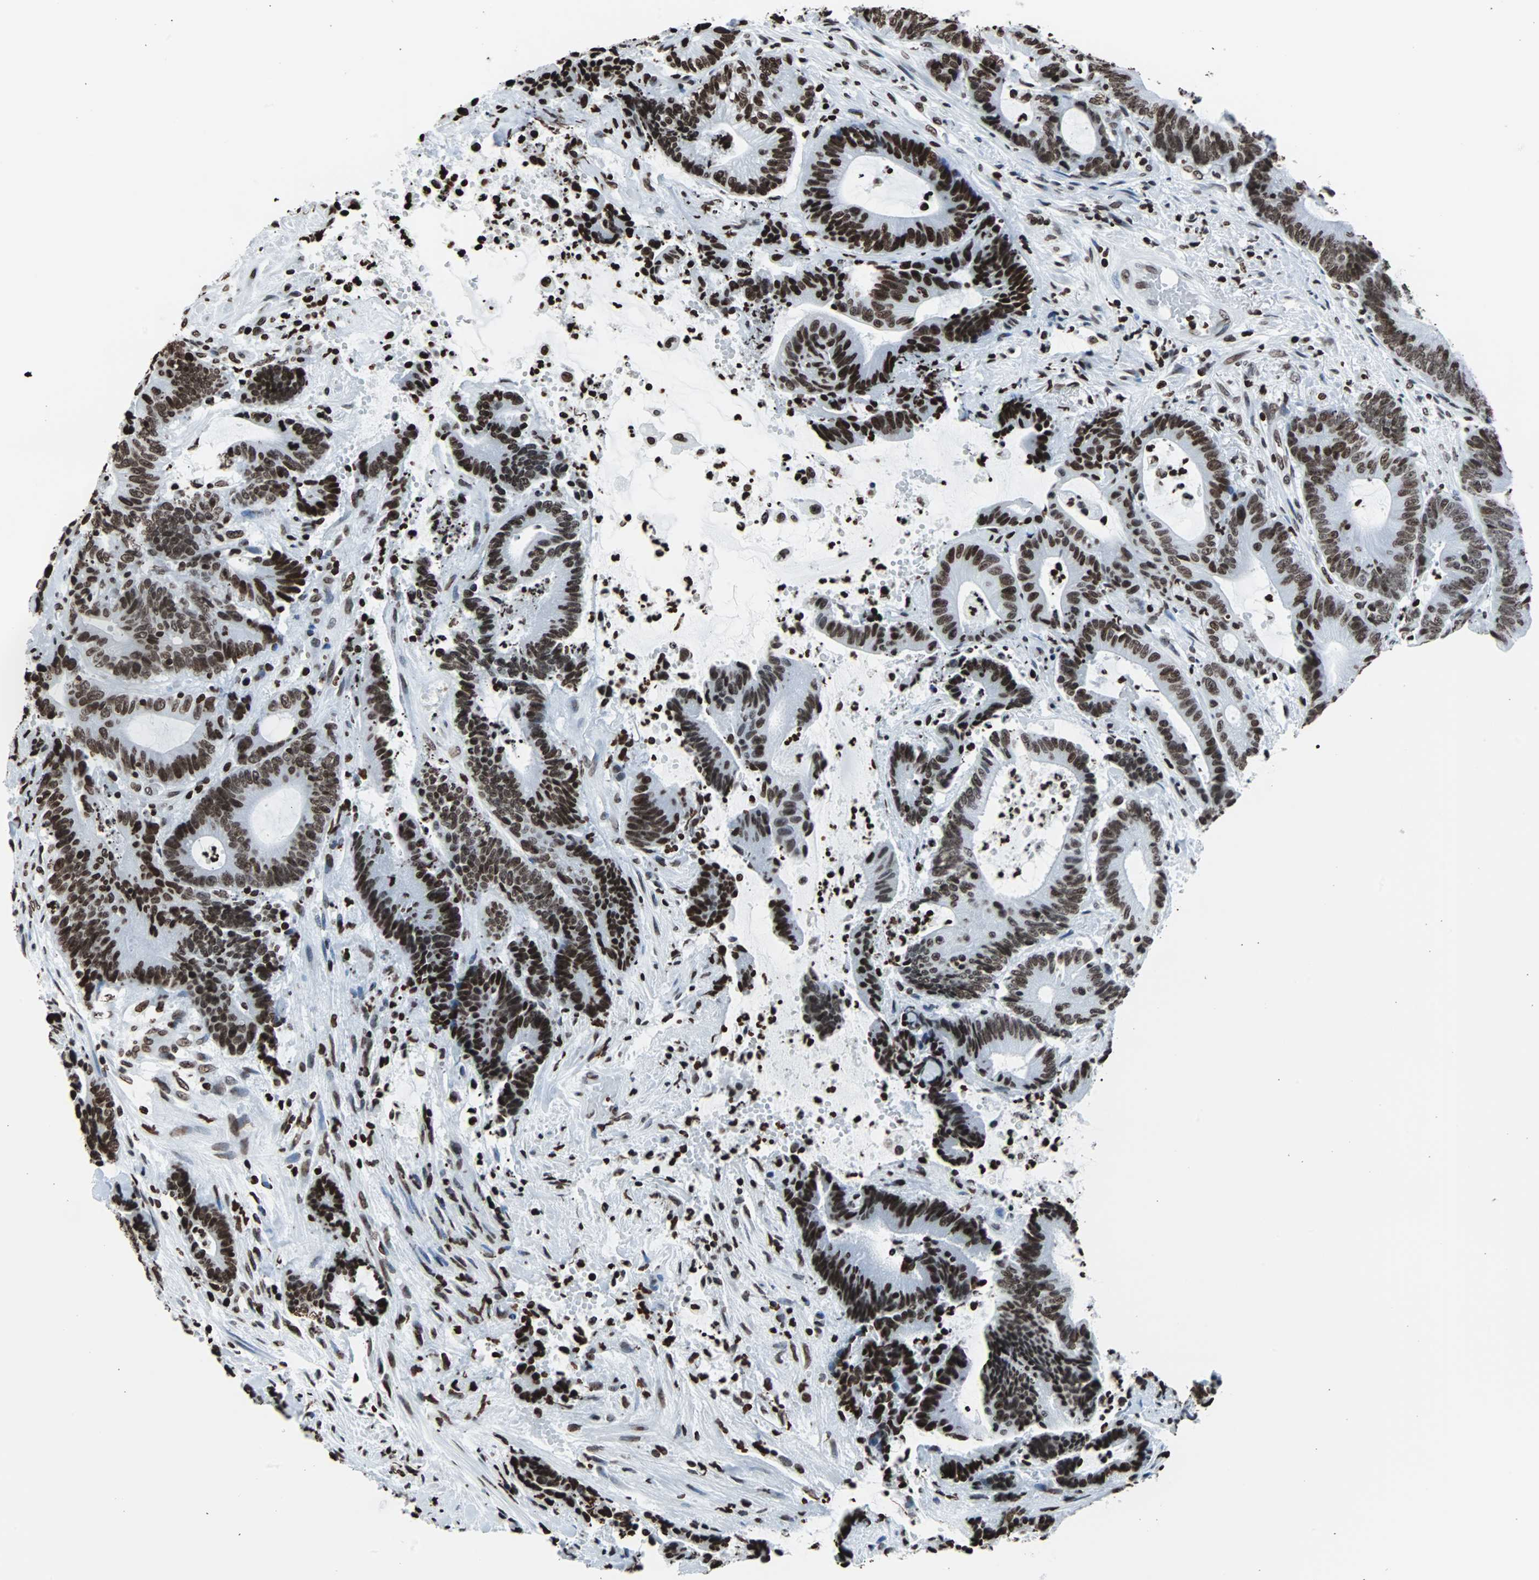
{"staining": {"intensity": "strong", "quantity": ">75%", "location": "nuclear"}, "tissue": "colorectal cancer", "cell_type": "Tumor cells", "image_type": "cancer", "snomed": [{"axis": "morphology", "description": "Adenocarcinoma, NOS"}, {"axis": "topography", "description": "Colon"}], "caption": "About >75% of tumor cells in human colorectal cancer (adenocarcinoma) exhibit strong nuclear protein staining as visualized by brown immunohistochemical staining.", "gene": "H2BC18", "patient": {"sex": "female", "age": 84}}